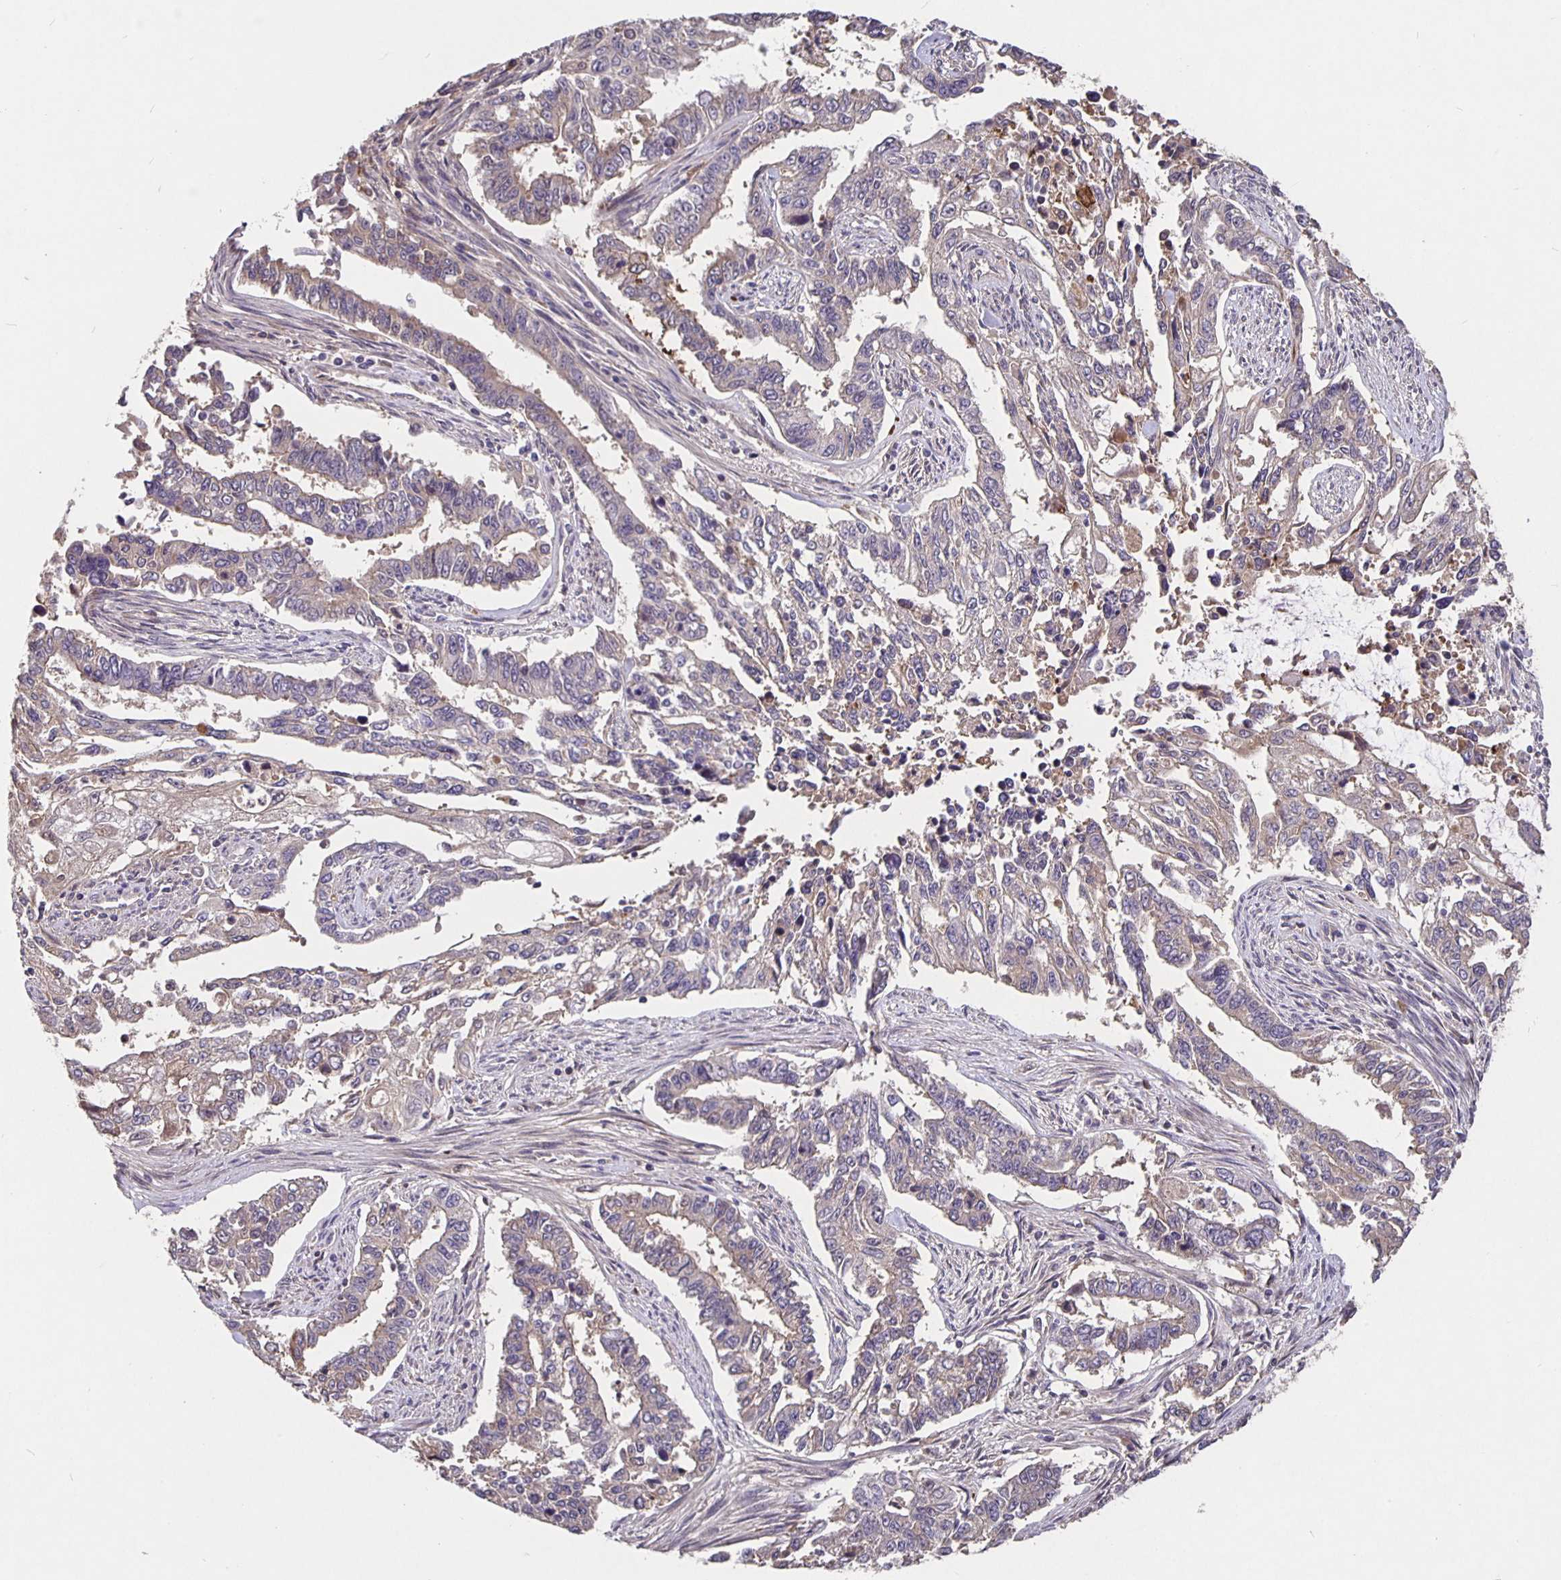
{"staining": {"intensity": "weak", "quantity": "<25%", "location": "cytoplasmic/membranous"}, "tissue": "endometrial cancer", "cell_type": "Tumor cells", "image_type": "cancer", "snomed": [{"axis": "morphology", "description": "Adenocarcinoma, NOS"}, {"axis": "topography", "description": "Uterus"}], "caption": "Tumor cells show no significant protein positivity in endometrial cancer (adenocarcinoma). (Brightfield microscopy of DAB immunohistochemistry at high magnification).", "gene": "NOG", "patient": {"sex": "female", "age": 59}}